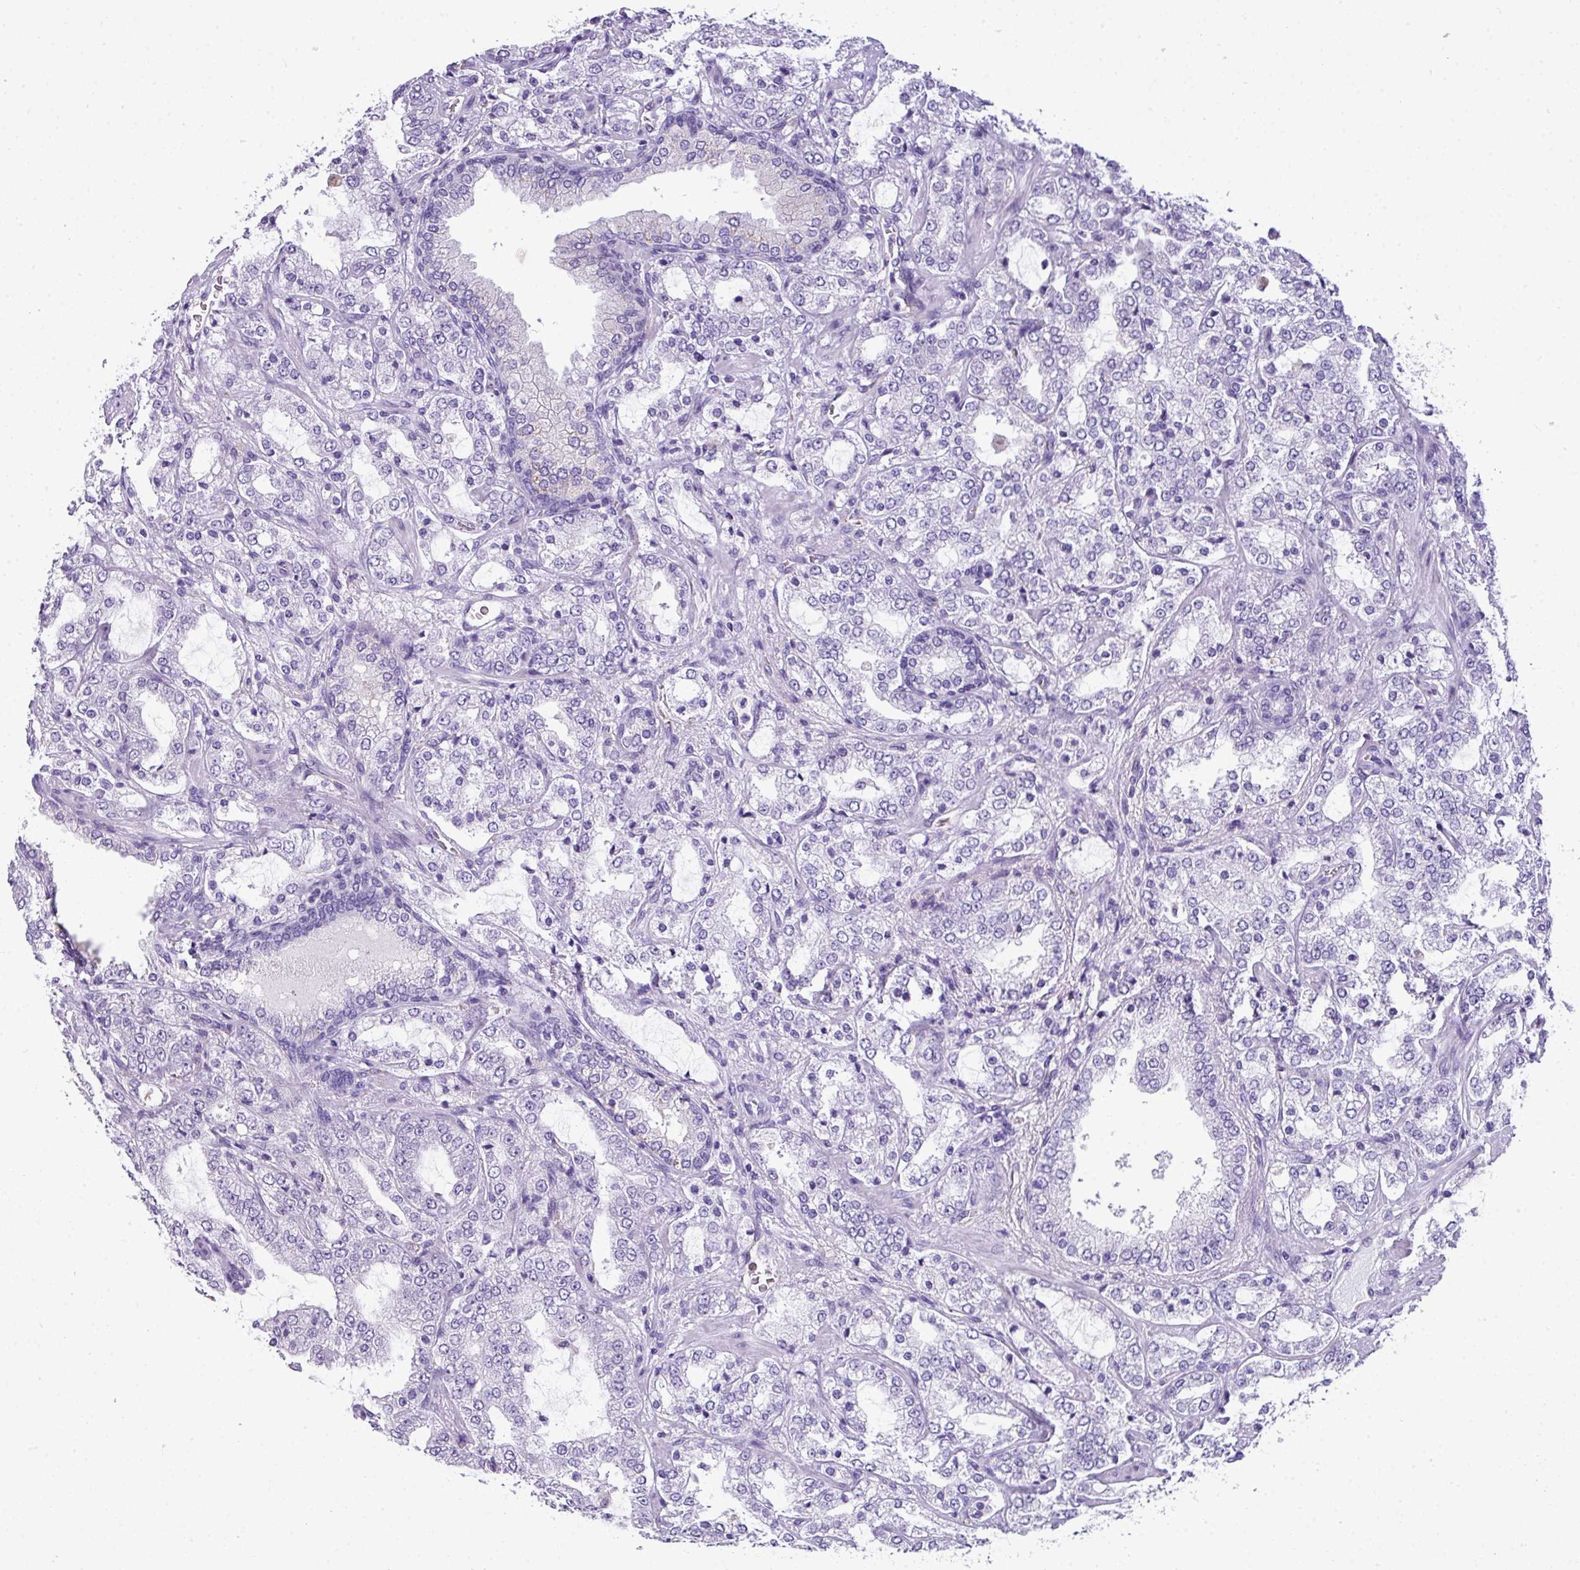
{"staining": {"intensity": "negative", "quantity": "none", "location": "none"}, "tissue": "prostate cancer", "cell_type": "Tumor cells", "image_type": "cancer", "snomed": [{"axis": "morphology", "description": "Adenocarcinoma, High grade"}, {"axis": "topography", "description": "Prostate"}], "caption": "DAB immunohistochemical staining of prostate cancer displays no significant staining in tumor cells.", "gene": "ZNF568", "patient": {"sex": "male", "age": 64}}